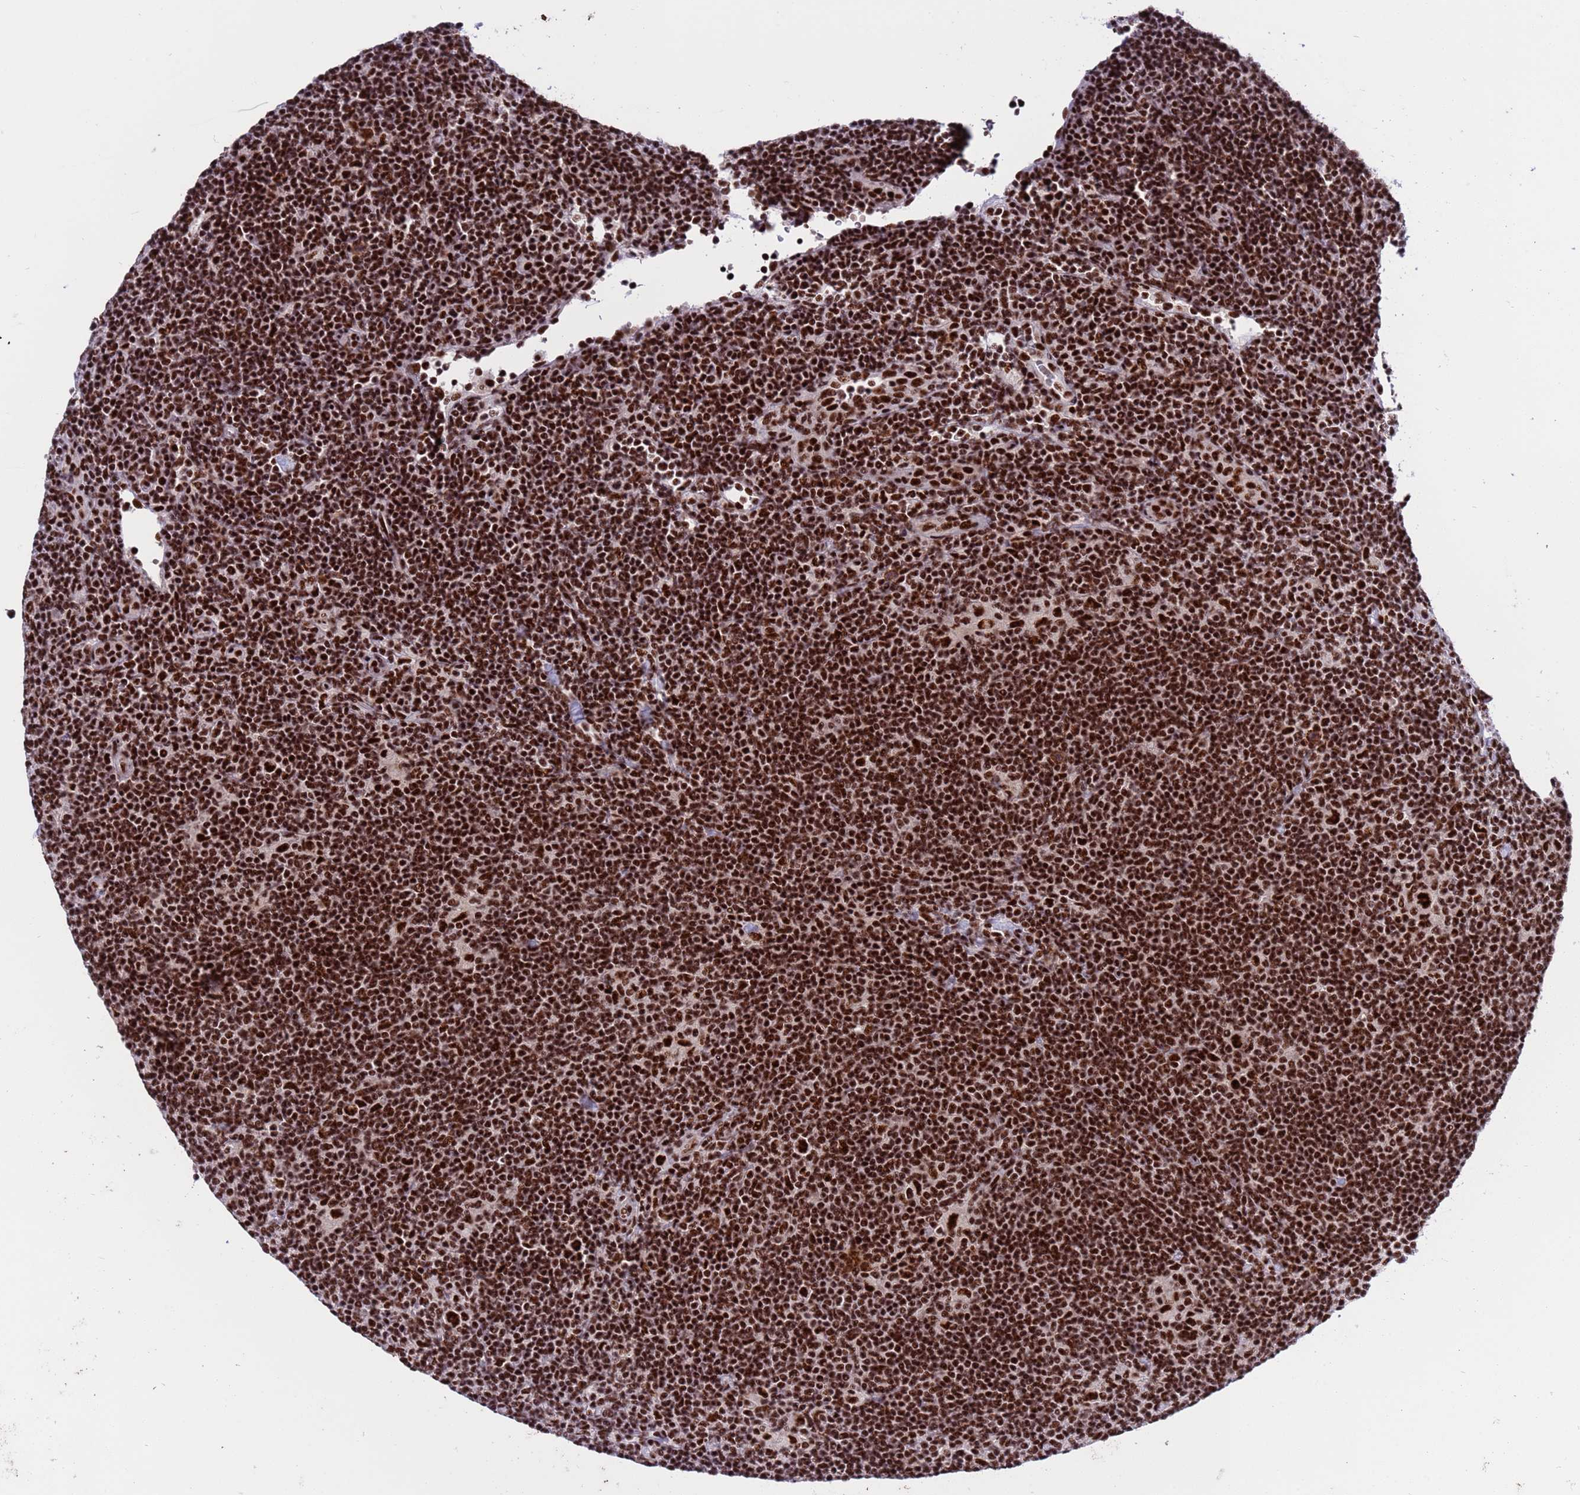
{"staining": {"intensity": "strong", "quantity": ">75%", "location": "nuclear"}, "tissue": "lymphoma", "cell_type": "Tumor cells", "image_type": "cancer", "snomed": [{"axis": "morphology", "description": "Hodgkin's disease, NOS"}, {"axis": "topography", "description": "Lymph node"}], "caption": "A histopathology image showing strong nuclear positivity in about >75% of tumor cells in lymphoma, as visualized by brown immunohistochemical staining.", "gene": "THOC2", "patient": {"sex": "female", "age": 57}}